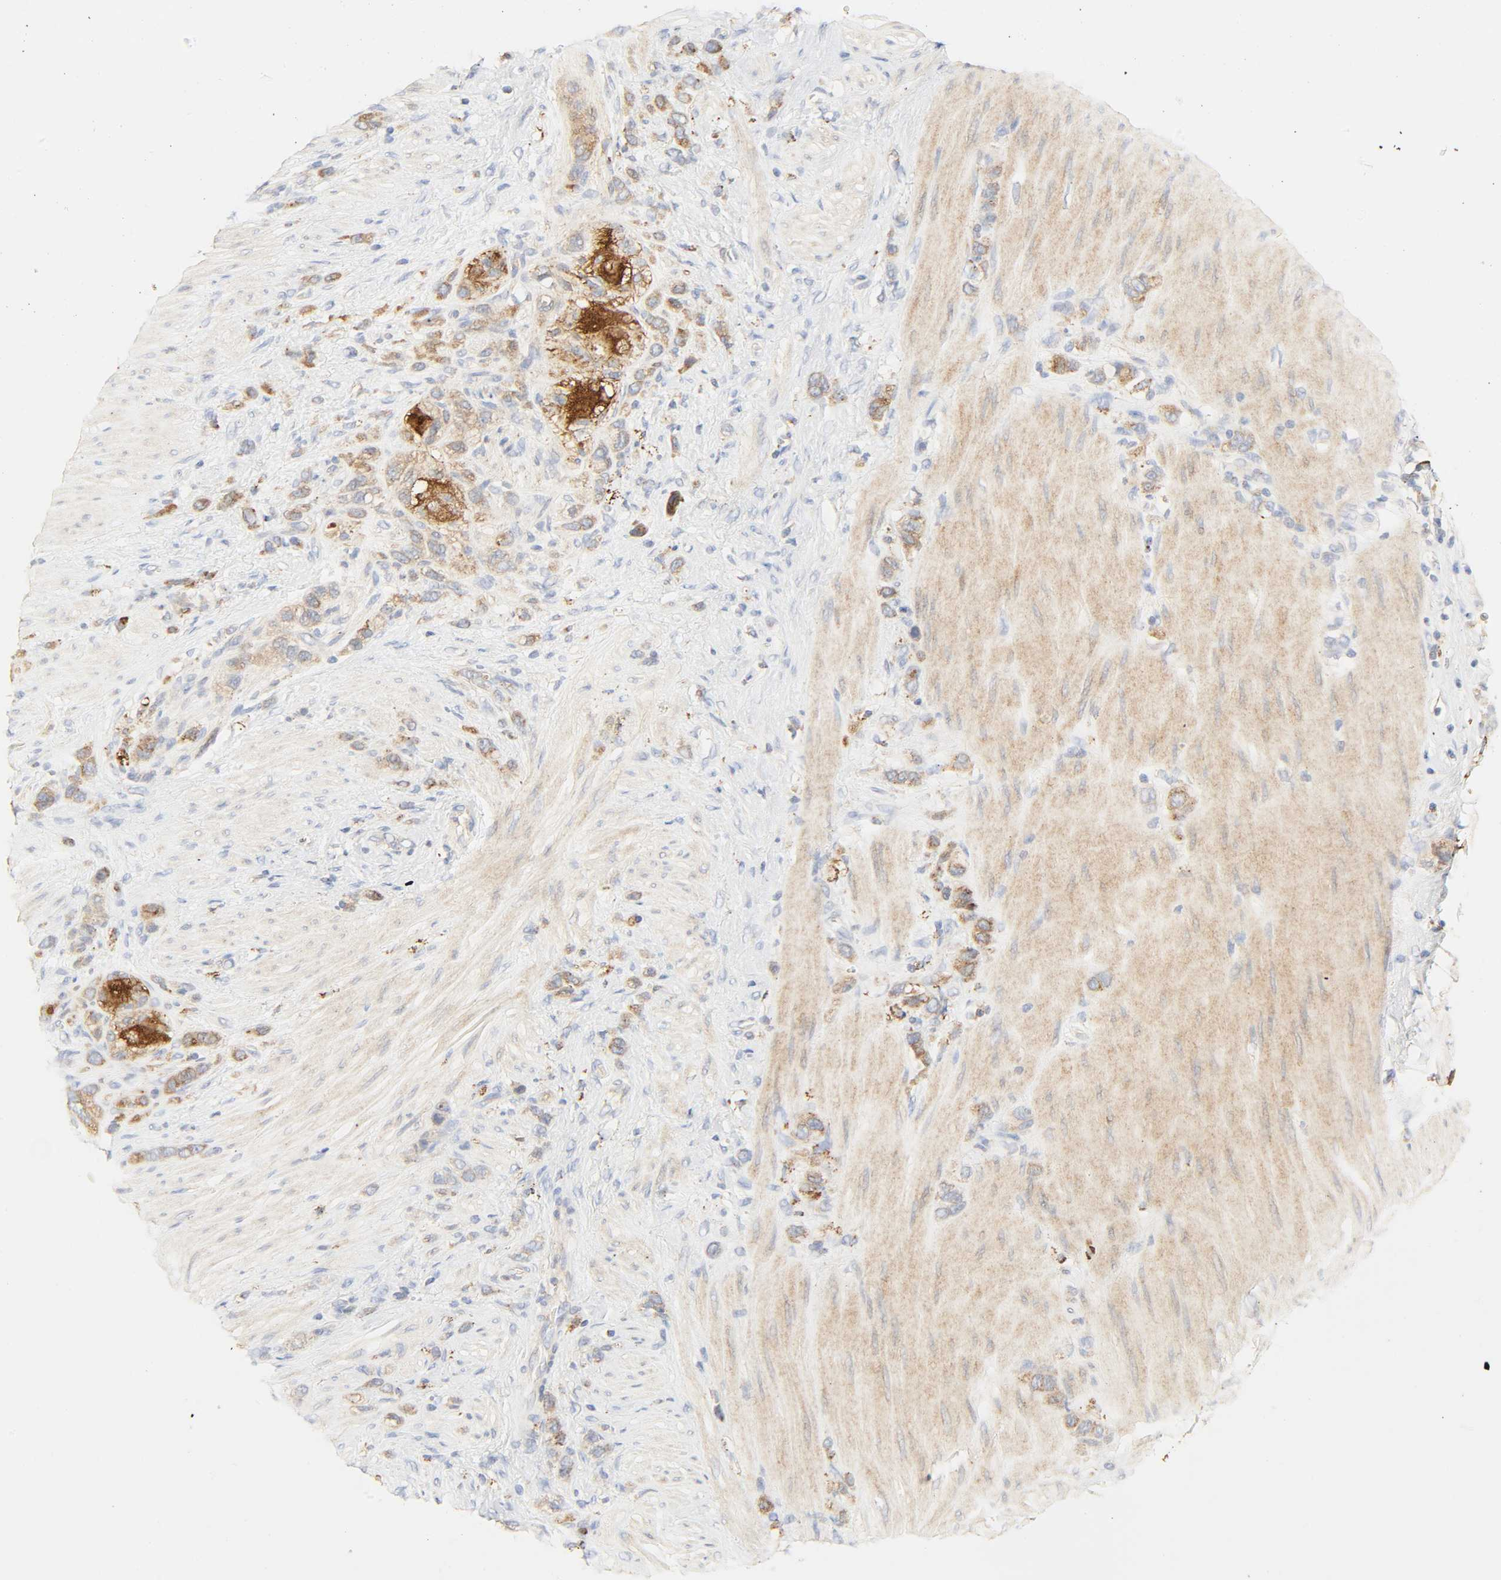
{"staining": {"intensity": "moderate", "quantity": ">75%", "location": "cytoplasmic/membranous"}, "tissue": "stomach cancer", "cell_type": "Tumor cells", "image_type": "cancer", "snomed": [{"axis": "morphology", "description": "Normal tissue, NOS"}, {"axis": "morphology", "description": "Adenocarcinoma, NOS"}, {"axis": "morphology", "description": "Adenocarcinoma, High grade"}, {"axis": "topography", "description": "Stomach, upper"}, {"axis": "topography", "description": "Stomach"}], "caption": "Tumor cells display medium levels of moderate cytoplasmic/membranous positivity in about >75% of cells in stomach adenocarcinoma (high-grade).", "gene": "CAMK2A", "patient": {"sex": "female", "age": 65}}